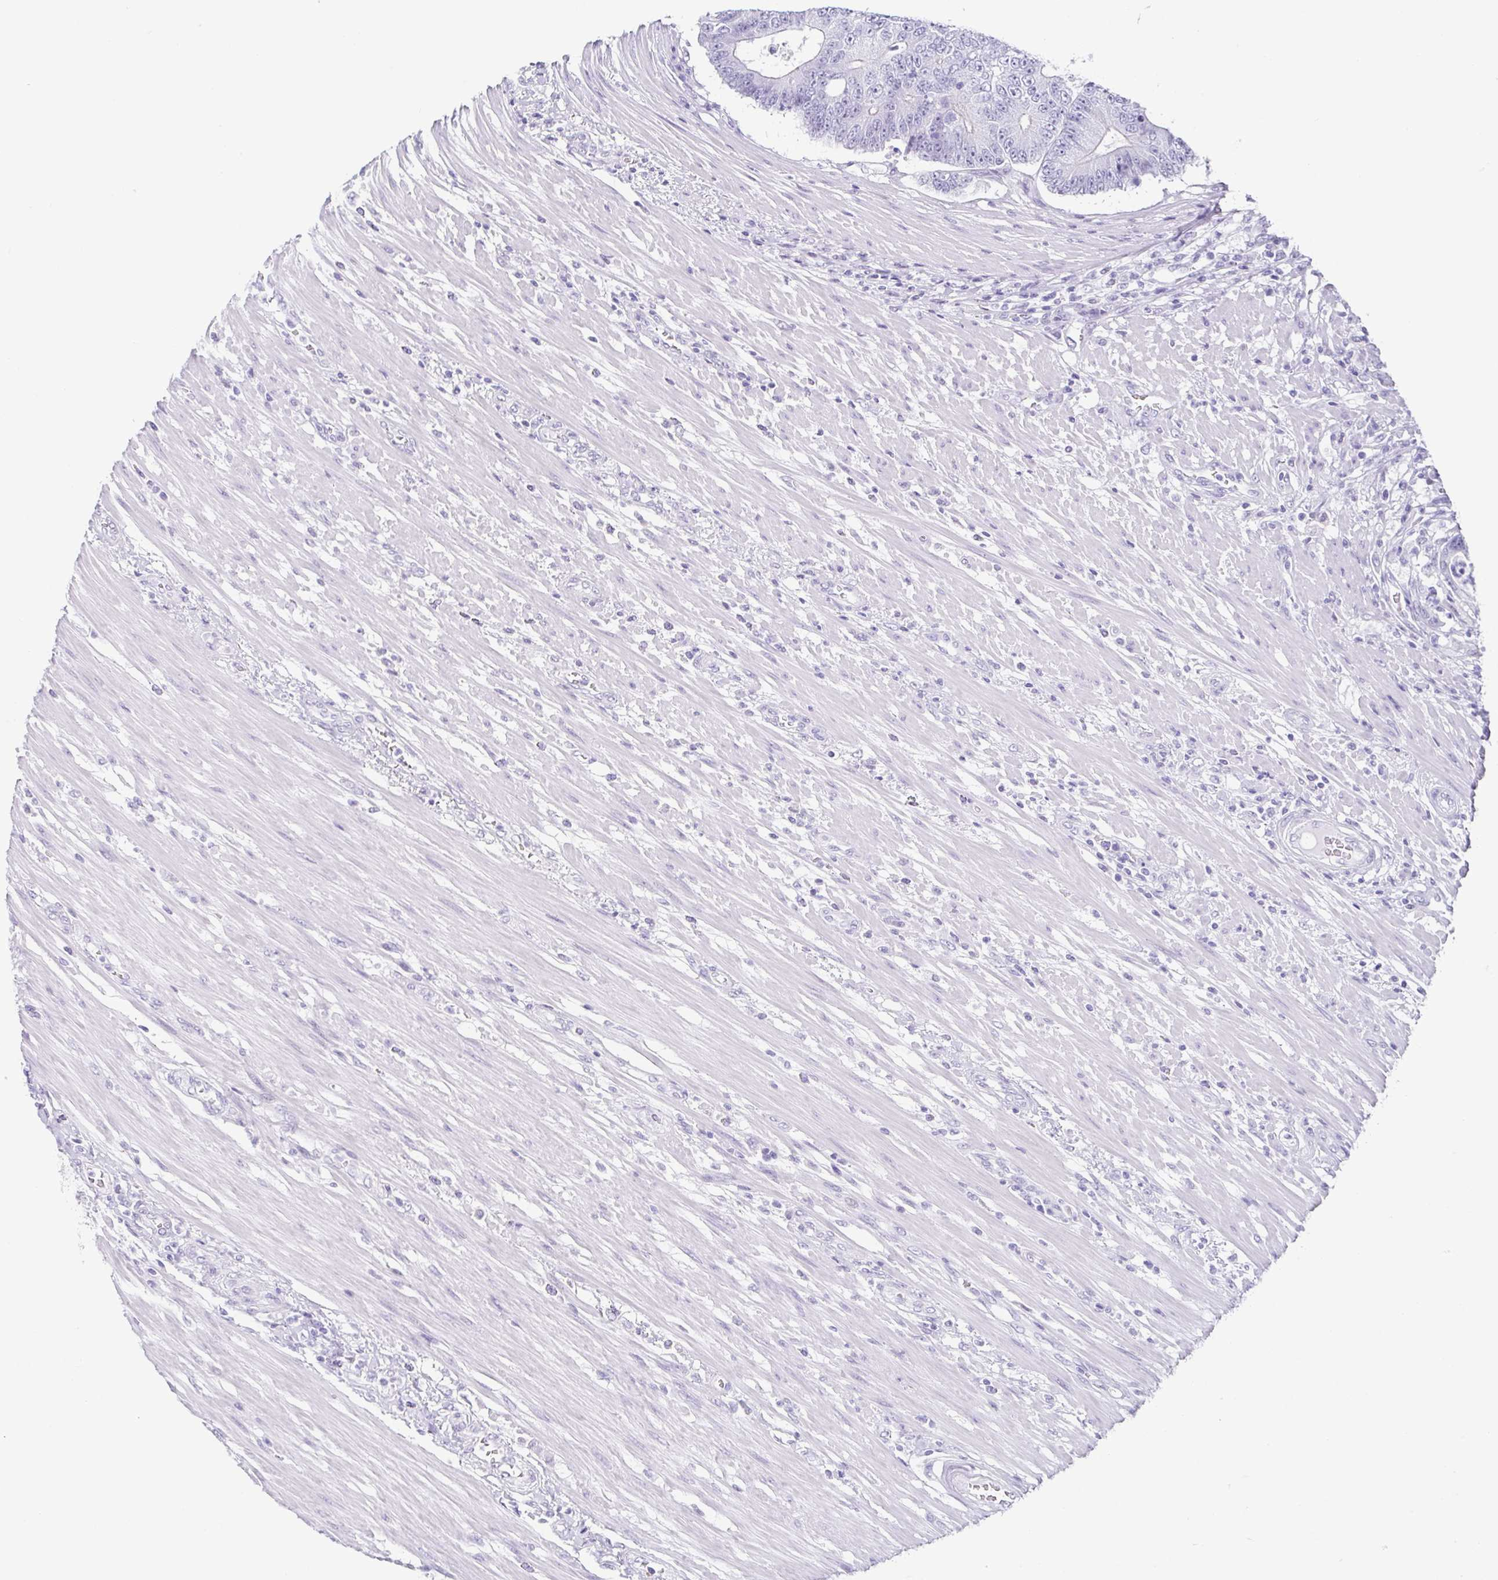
{"staining": {"intensity": "negative", "quantity": "none", "location": "none"}, "tissue": "colorectal cancer", "cell_type": "Tumor cells", "image_type": "cancer", "snomed": [{"axis": "morphology", "description": "Adenocarcinoma, NOS"}, {"axis": "topography", "description": "Colon"}], "caption": "A photomicrograph of colorectal cancer stained for a protein displays no brown staining in tumor cells.", "gene": "ESX1", "patient": {"sex": "female", "age": 48}}